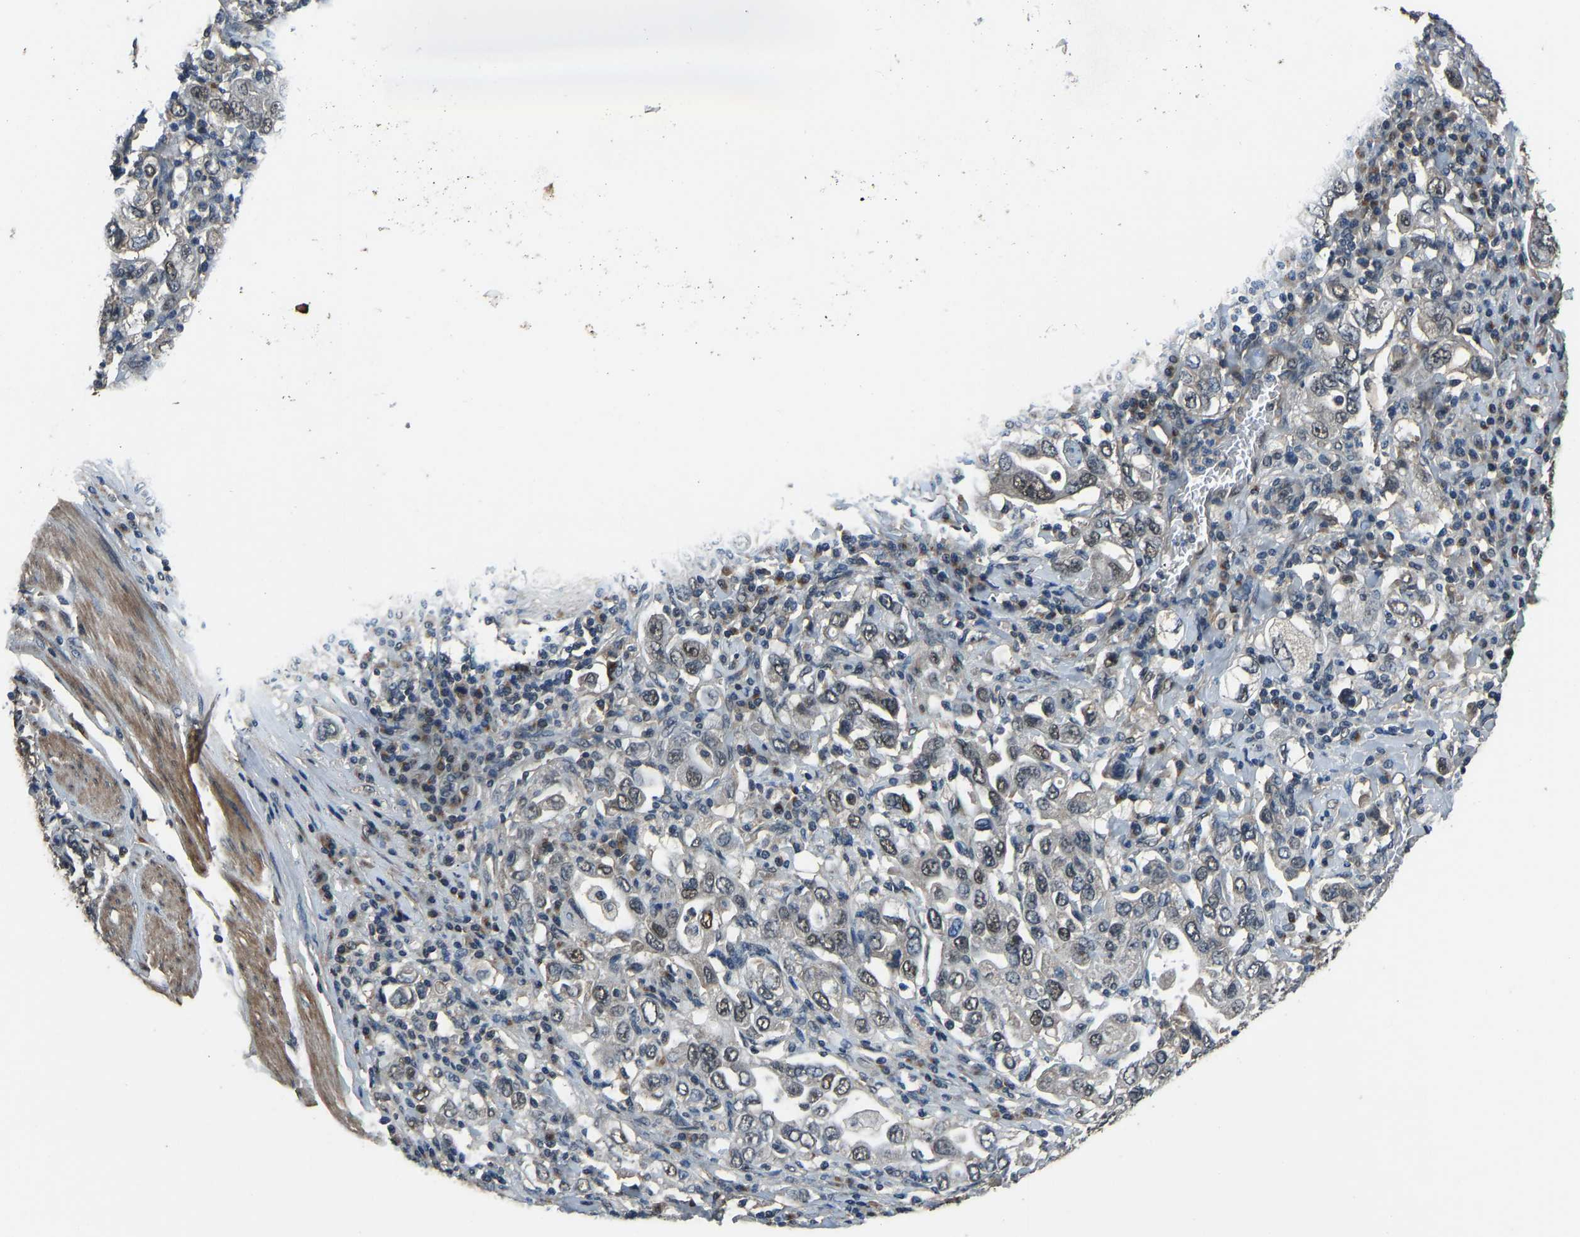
{"staining": {"intensity": "moderate", "quantity": "25%-75%", "location": "nuclear"}, "tissue": "stomach cancer", "cell_type": "Tumor cells", "image_type": "cancer", "snomed": [{"axis": "morphology", "description": "Adenocarcinoma, NOS"}, {"axis": "topography", "description": "Stomach, upper"}], "caption": "Tumor cells display moderate nuclear expression in approximately 25%-75% of cells in adenocarcinoma (stomach).", "gene": "TOX4", "patient": {"sex": "male", "age": 62}}